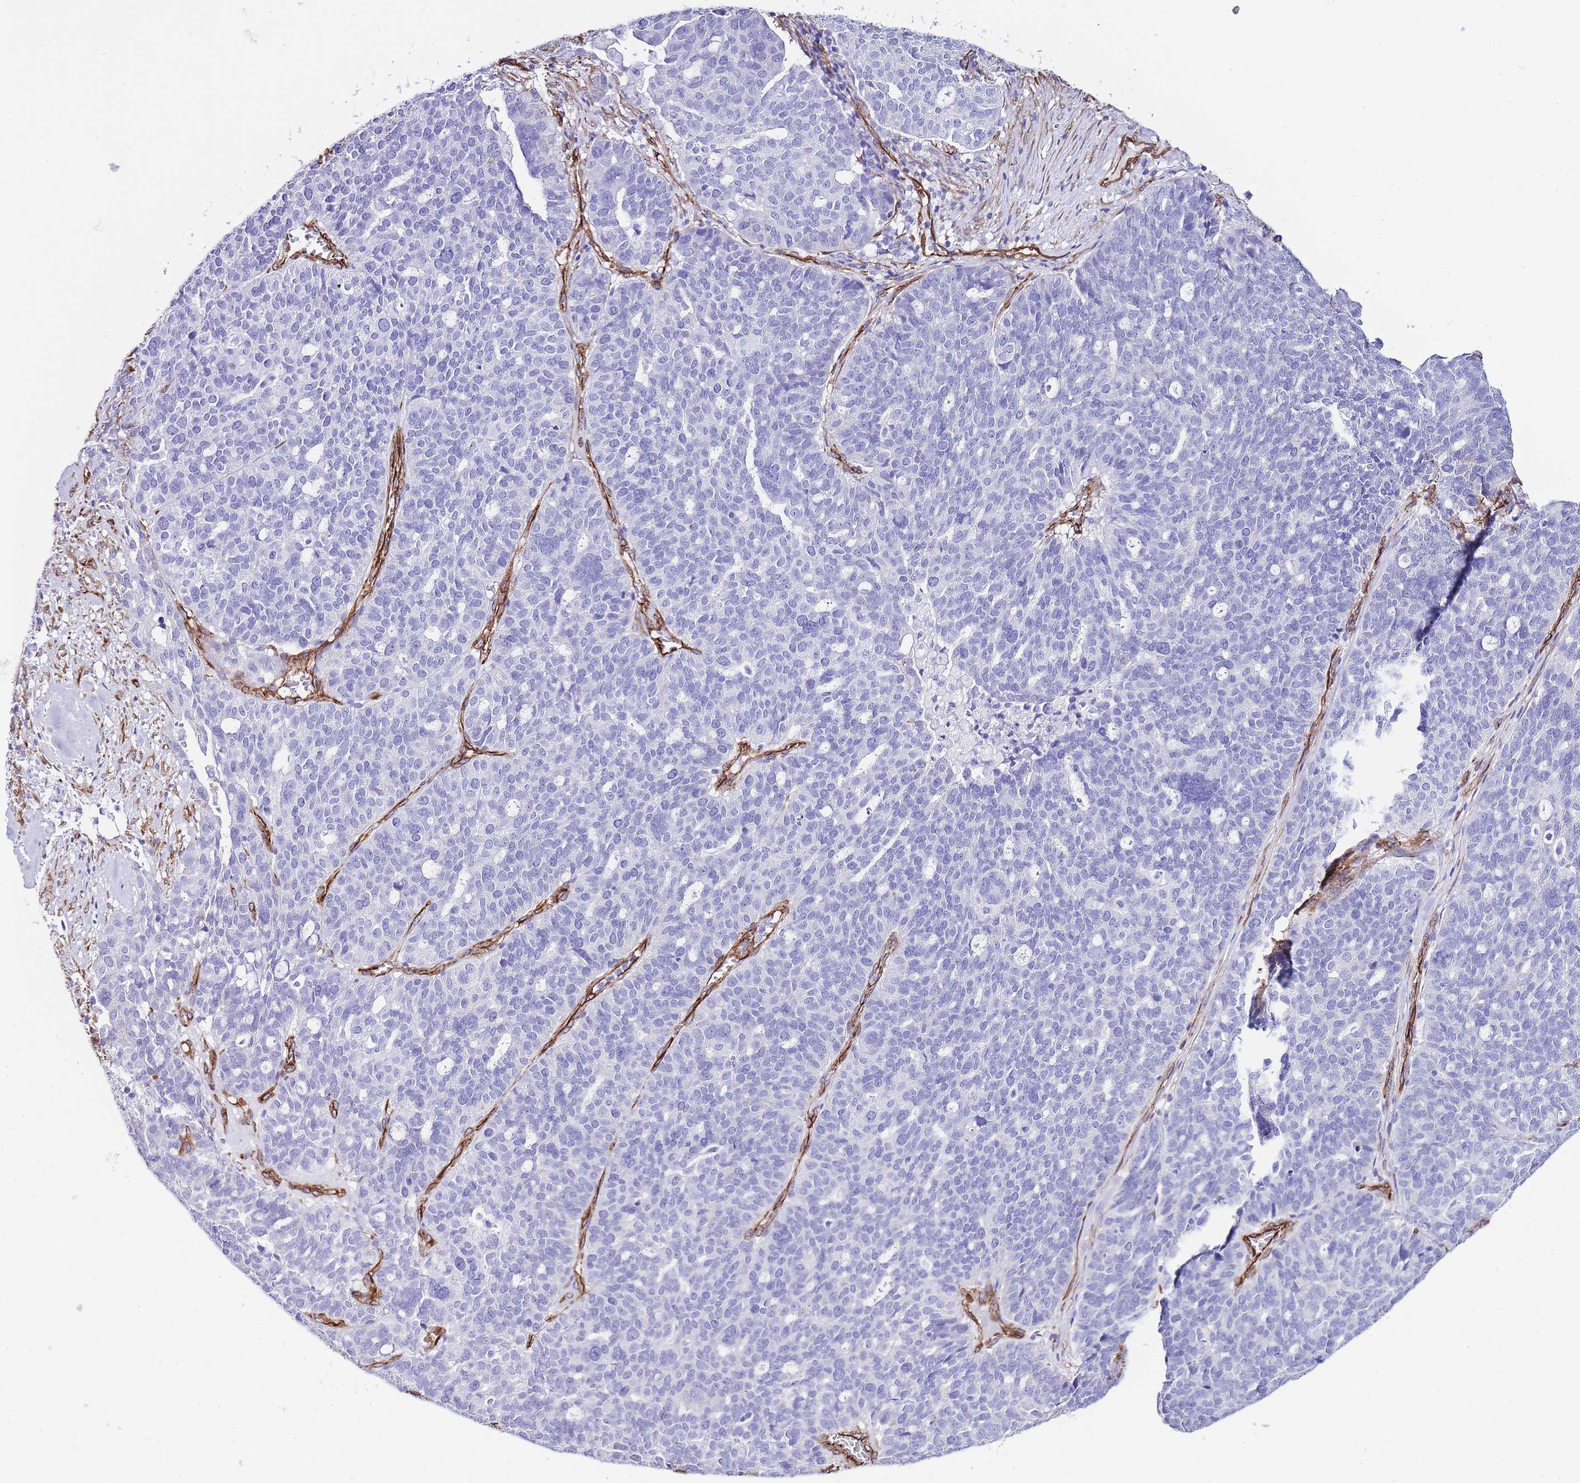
{"staining": {"intensity": "negative", "quantity": "none", "location": "none"}, "tissue": "ovarian cancer", "cell_type": "Tumor cells", "image_type": "cancer", "snomed": [{"axis": "morphology", "description": "Cystadenocarcinoma, serous, NOS"}, {"axis": "topography", "description": "Ovary"}], "caption": "IHC micrograph of ovarian cancer (serous cystadenocarcinoma) stained for a protein (brown), which demonstrates no staining in tumor cells.", "gene": "CAVIN1", "patient": {"sex": "female", "age": 59}}